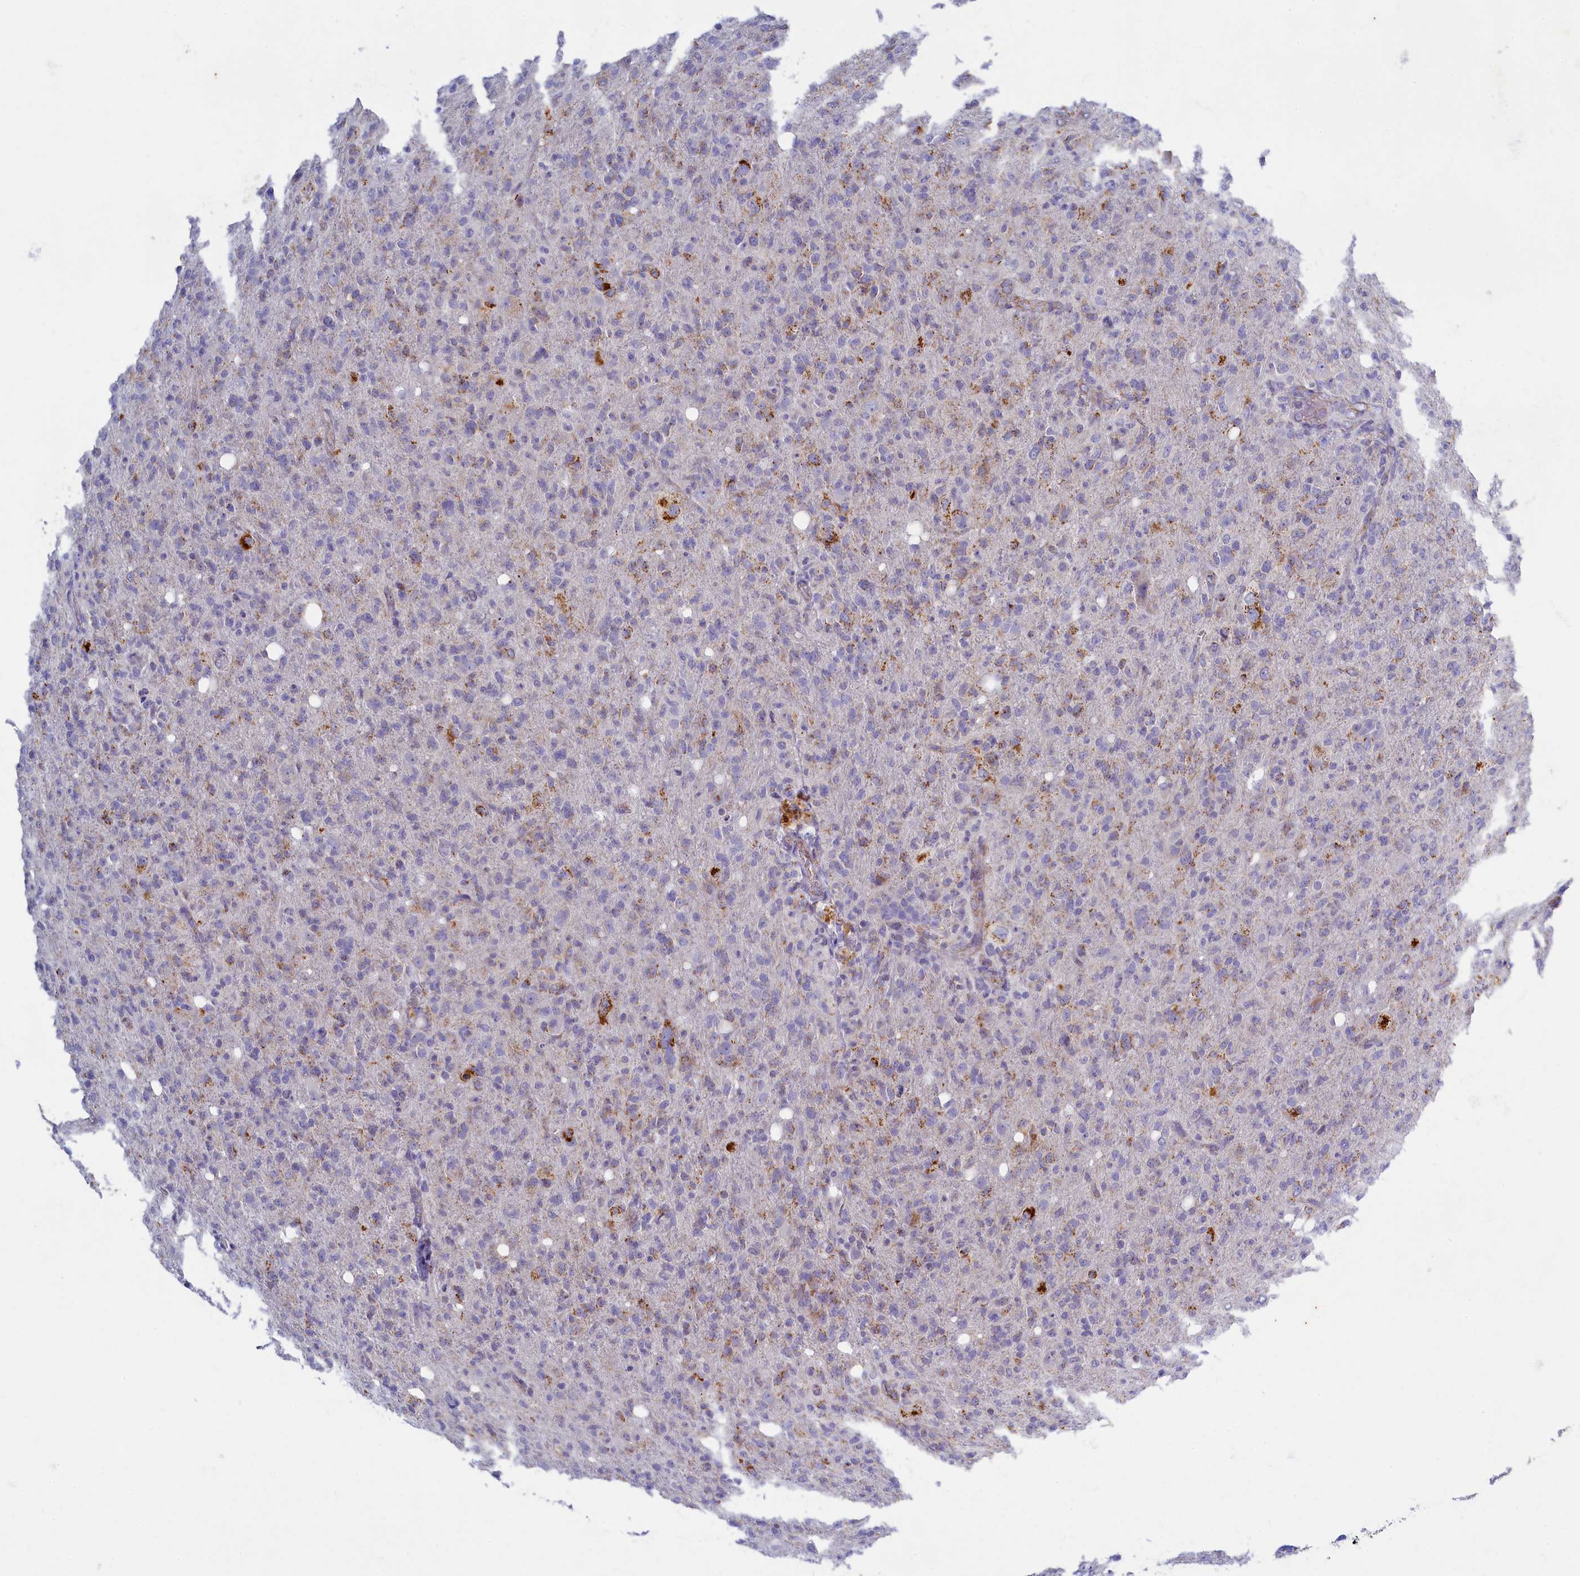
{"staining": {"intensity": "negative", "quantity": "none", "location": "none"}, "tissue": "glioma", "cell_type": "Tumor cells", "image_type": "cancer", "snomed": [{"axis": "morphology", "description": "Glioma, malignant, High grade"}, {"axis": "topography", "description": "Brain"}], "caption": "High power microscopy micrograph of an immunohistochemistry micrograph of malignant glioma (high-grade), revealing no significant staining in tumor cells.", "gene": "OCIAD2", "patient": {"sex": "female", "age": 57}}